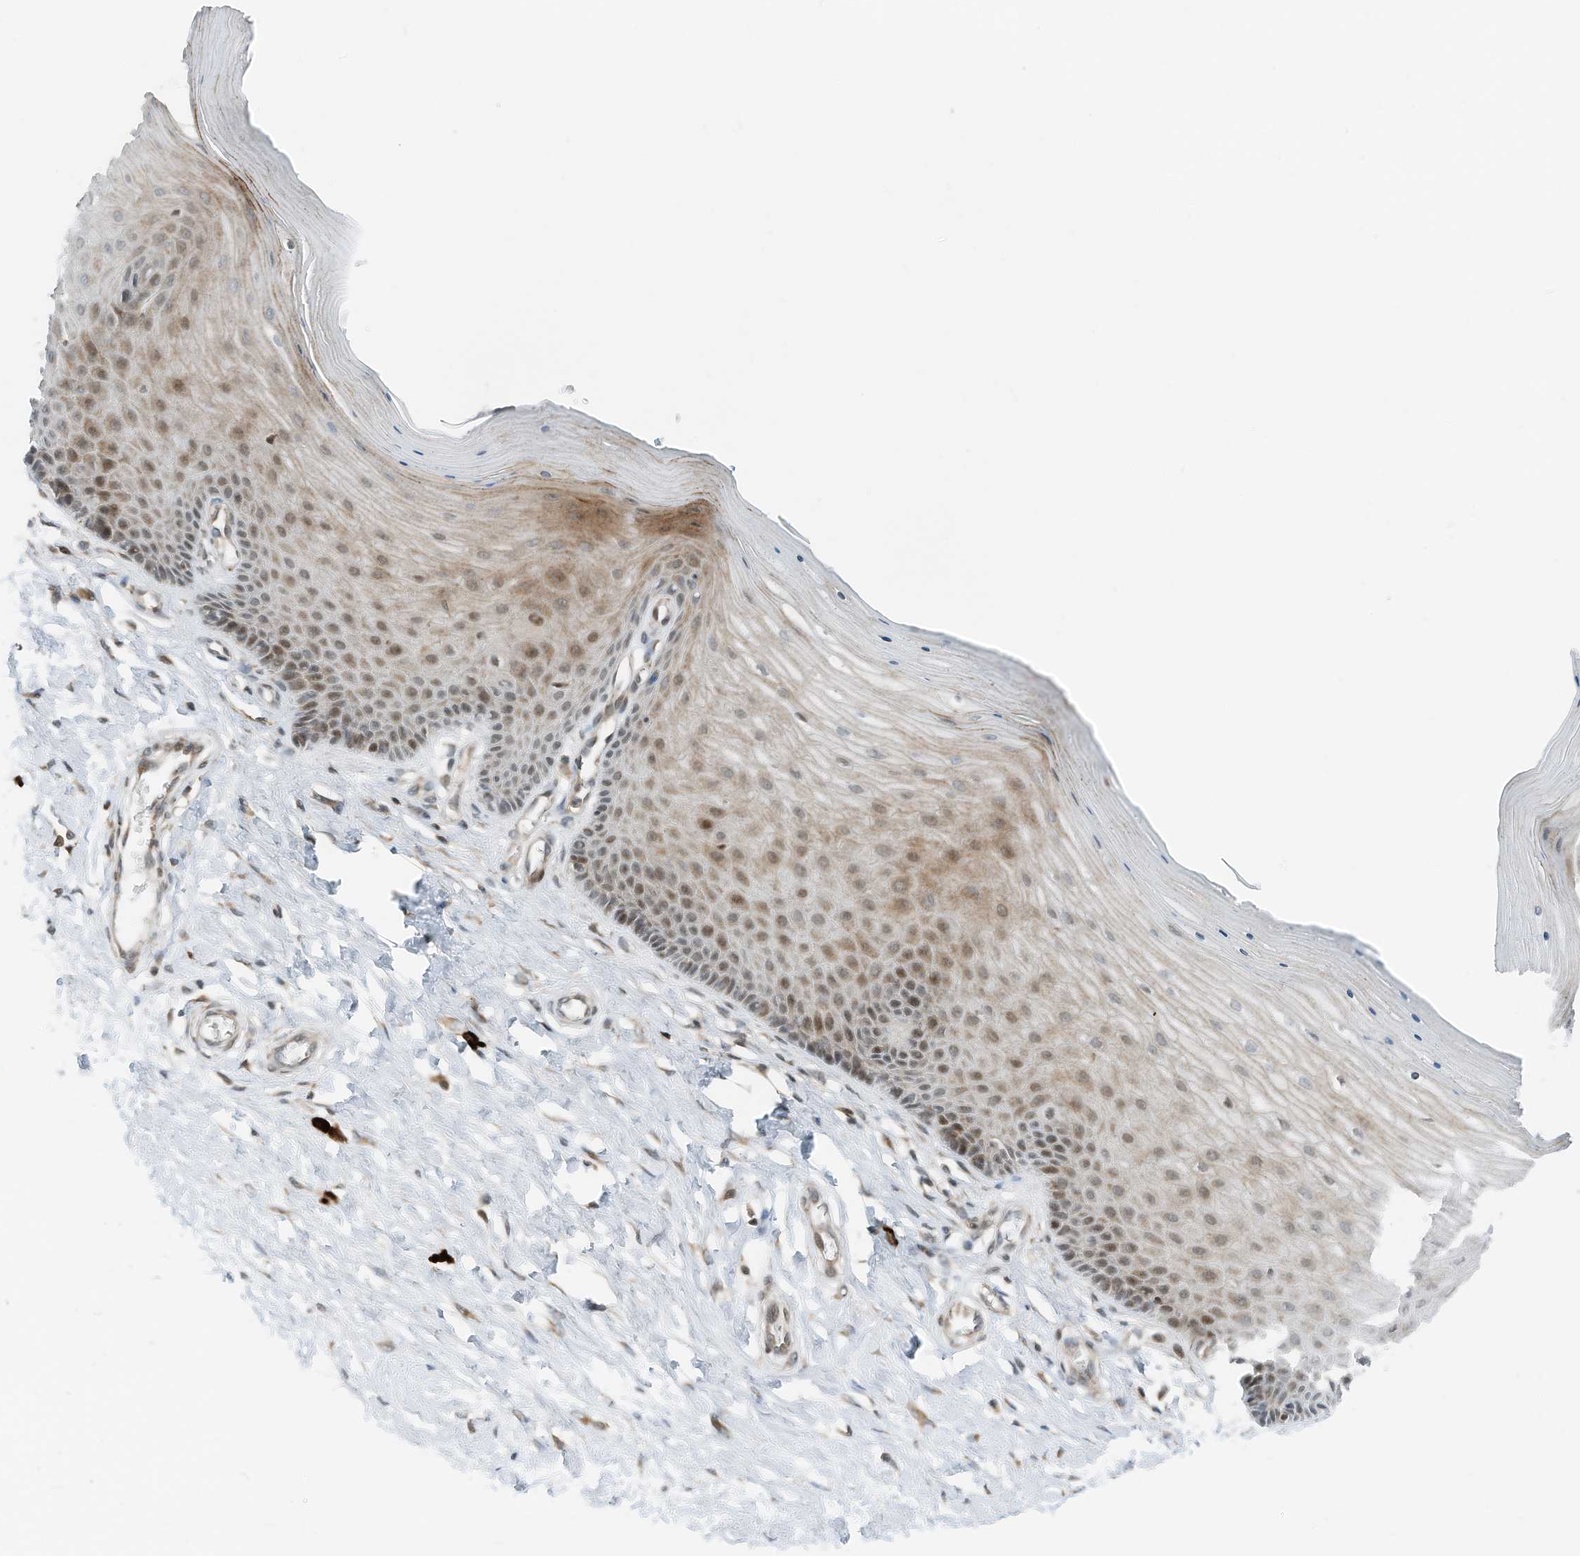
{"staining": {"intensity": "weak", "quantity": ">75%", "location": "cytoplasmic/membranous,nuclear"}, "tissue": "cervix", "cell_type": "Glandular cells", "image_type": "normal", "snomed": [{"axis": "morphology", "description": "Normal tissue, NOS"}, {"axis": "topography", "description": "Cervix"}], "caption": "Immunohistochemical staining of benign human cervix displays weak cytoplasmic/membranous,nuclear protein staining in about >75% of glandular cells.", "gene": "RMND1", "patient": {"sex": "female", "age": 55}}